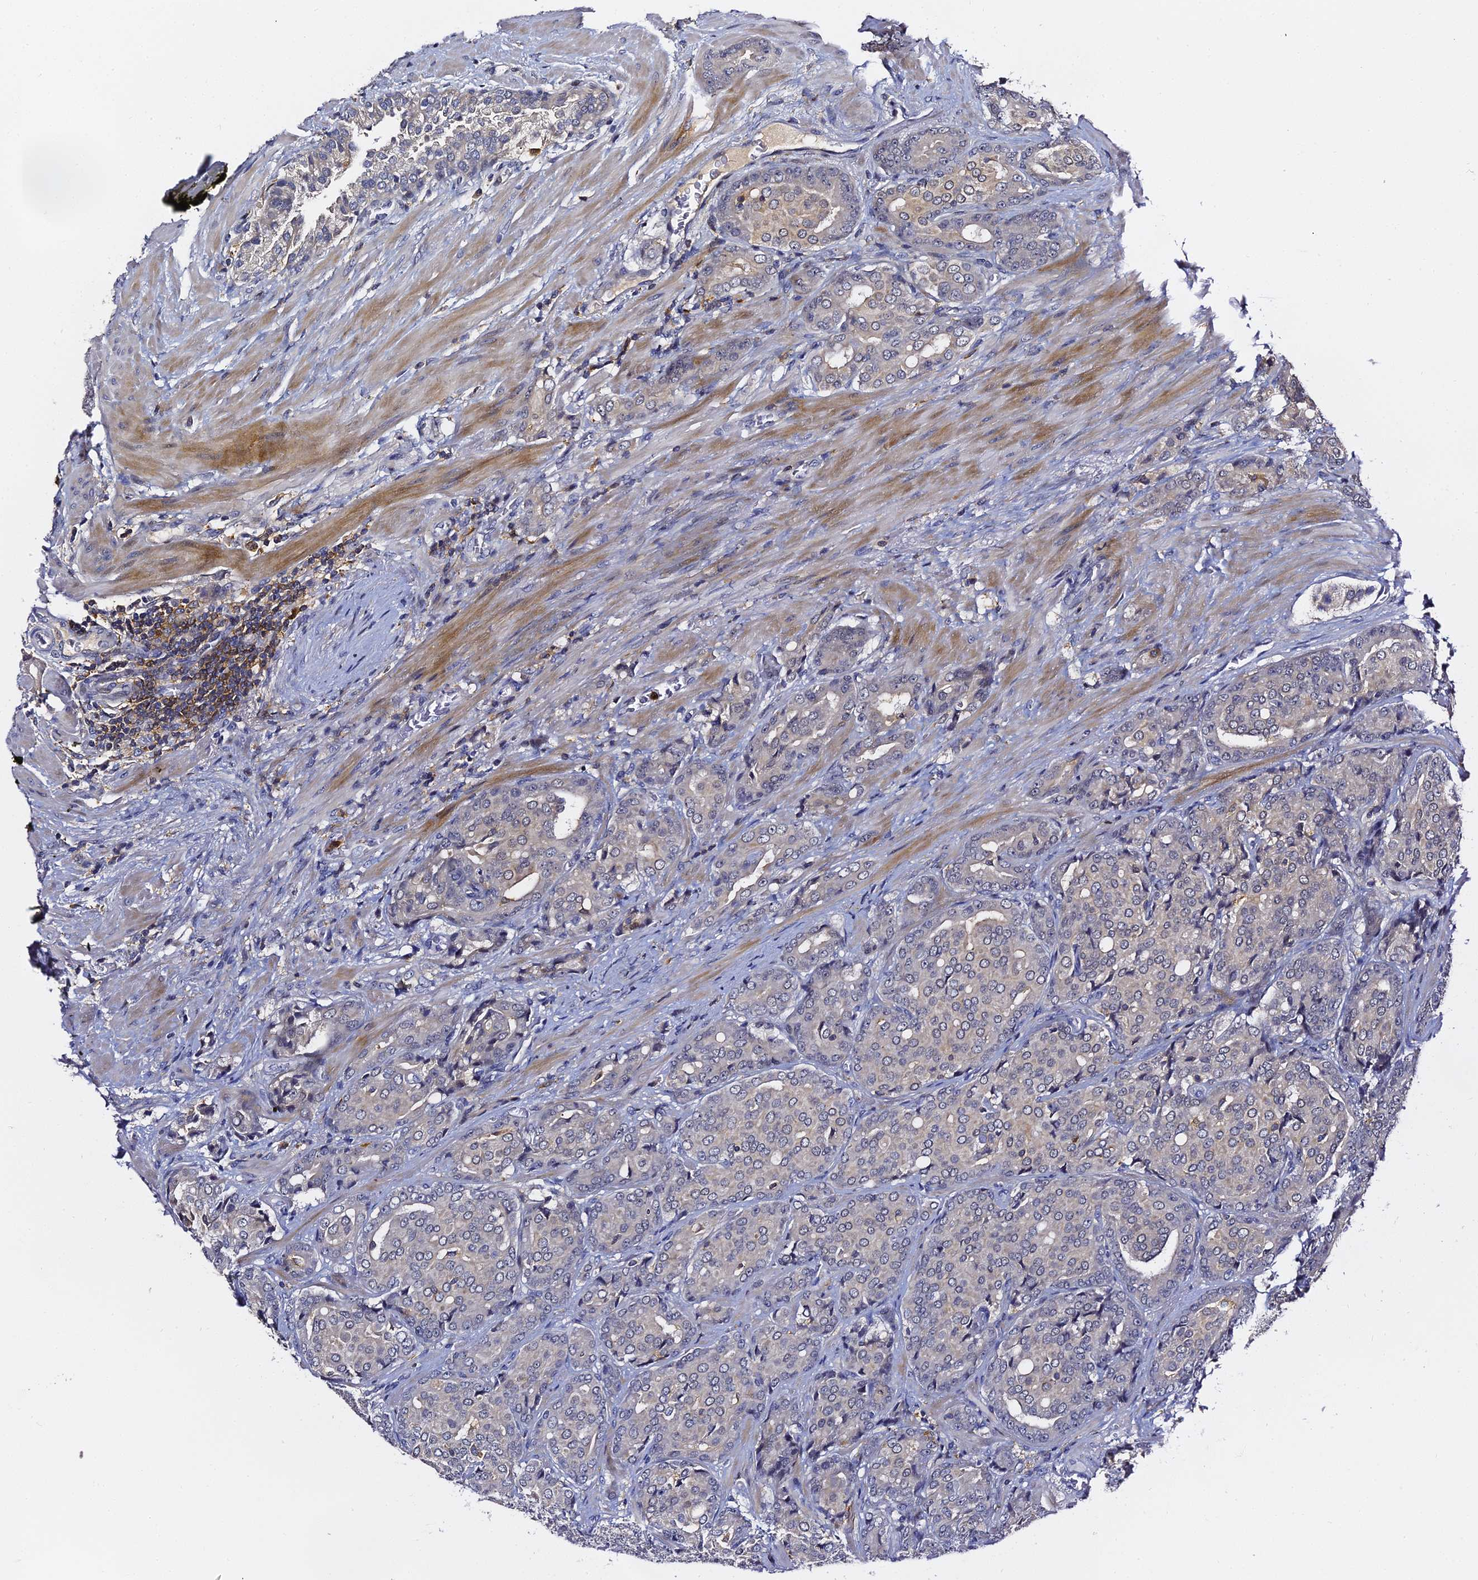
{"staining": {"intensity": "negative", "quantity": "none", "location": "none"}, "tissue": "prostate cancer", "cell_type": "Tumor cells", "image_type": "cancer", "snomed": [{"axis": "morphology", "description": "Adenocarcinoma, High grade"}, {"axis": "topography", "description": "Prostate"}], "caption": "This is a micrograph of immunohistochemistry (IHC) staining of high-grade adenocarcinoma (prostate), which shows no staining in tumor cells.", "gene": "IL4I1", "patient": {"sex": "male", "age": 68}}